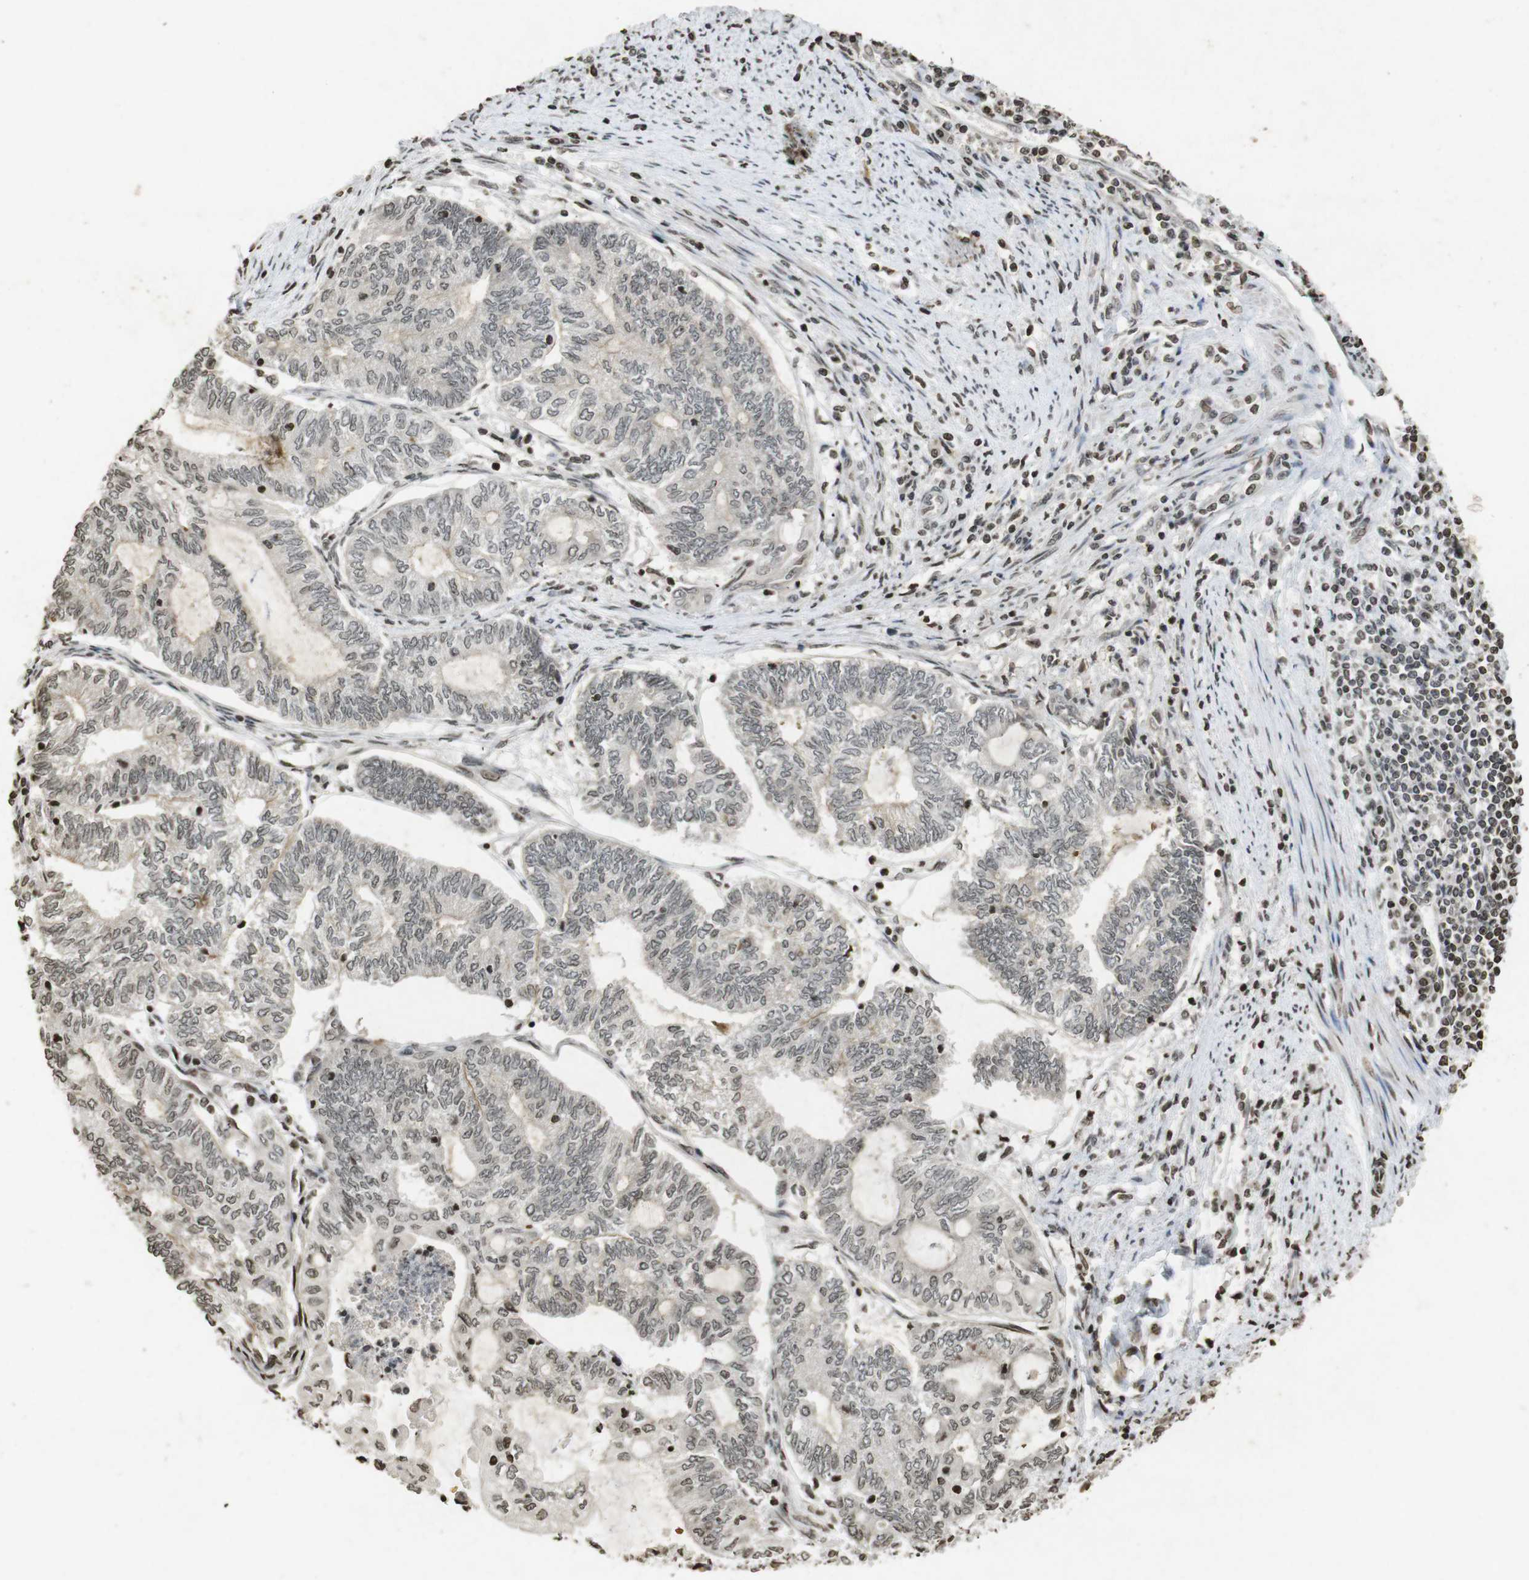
{"staining": {"intensity": "weak", "quantity": "<25%", "location": "cytoplasmic/membranous,nuclear"}, "tissue": "endometrial cancer", "cell_type": "Tumor cells", "image_type": "cancer", "snomed": [{"axis": "morphology", "description": "Adenocarcinoma, NOS"}, {"axis": "topography", "description": "Uterus"}, {"axis": "topography", "description": "Endometrium"}], "caption": "Tumor cells are negative for brown protein staining in adenocarcinoma (endometrial). (Brightfield microscopy of DAB IHC at high magnification).", "gene": "FOXA3", "patient": {"sex": "female", "age": 70}}